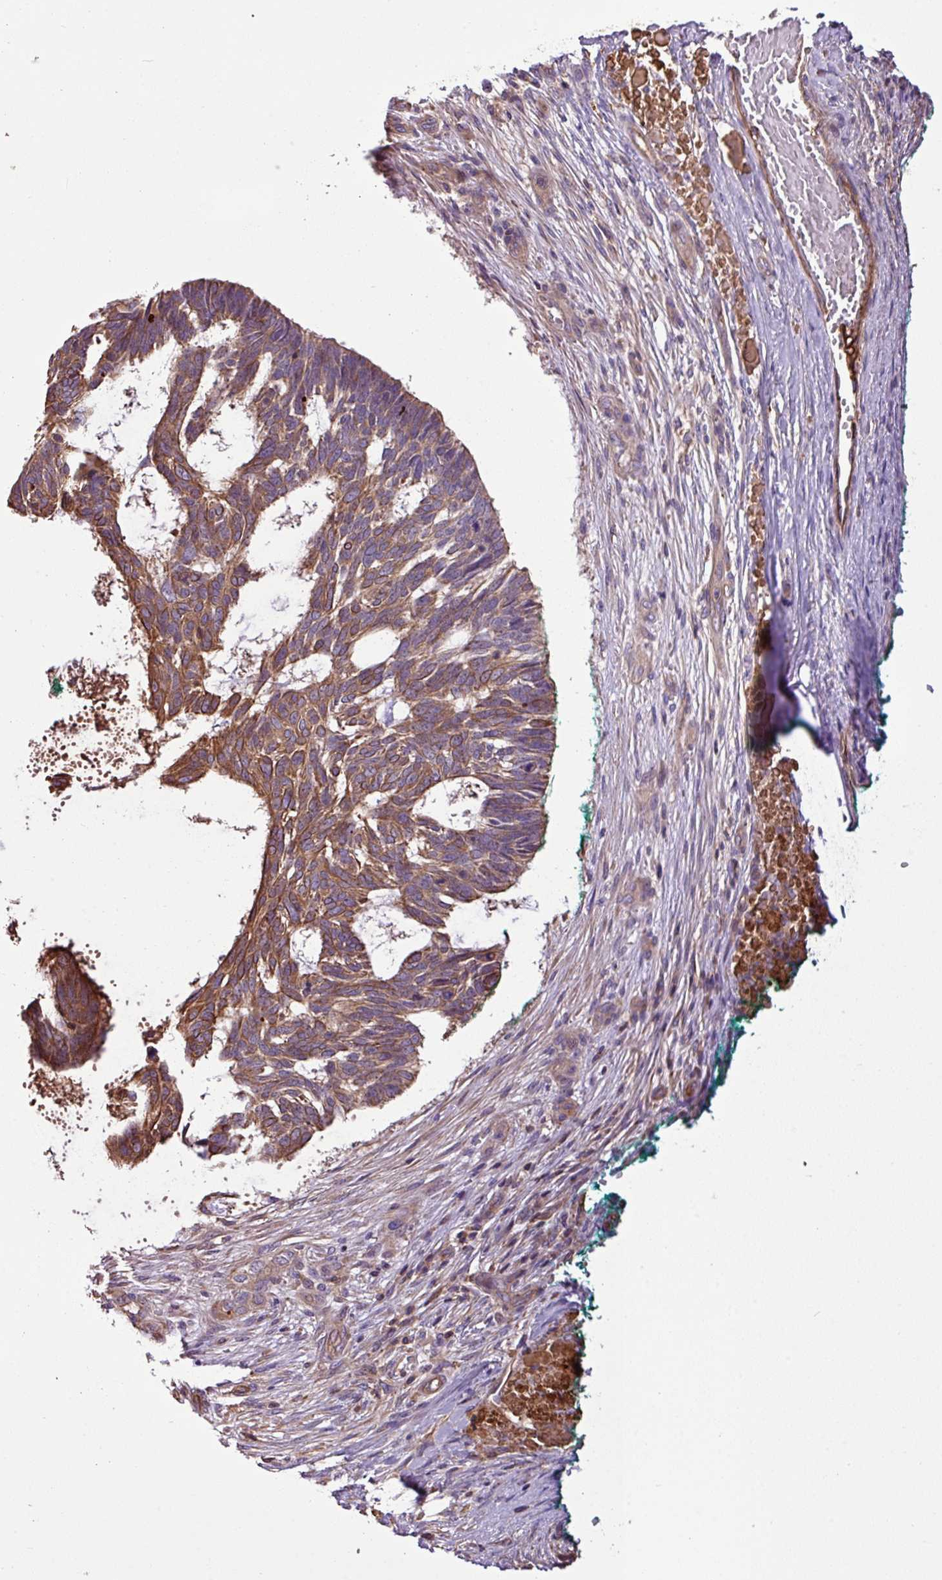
{"staining": {"intensity": "moderate", "quantity": ">75%", "location": "cytoplasmic/membranous"}, "tissue": "skin cancer", "cell_type": "Tumor cells", "image_type": "cancer", "snomed": [{"axis": "morphology", "description": "Basal cell carcinoma"}, {"axis": "topography", "description": "Skin"}], "caption": "Immunohistochemistry (IHC) image of neoplastic tissue: skin cancer stained using immunohistochemistry (IHC) exhibits medium levels of moderate protein expression localized specifically in the cytoplasmic/membranous of tumor cells, appearing as a cytoplasmic/membranous brown color.", "gene": "ZNF266", "patient": {"sex": "male", "age": 88}}